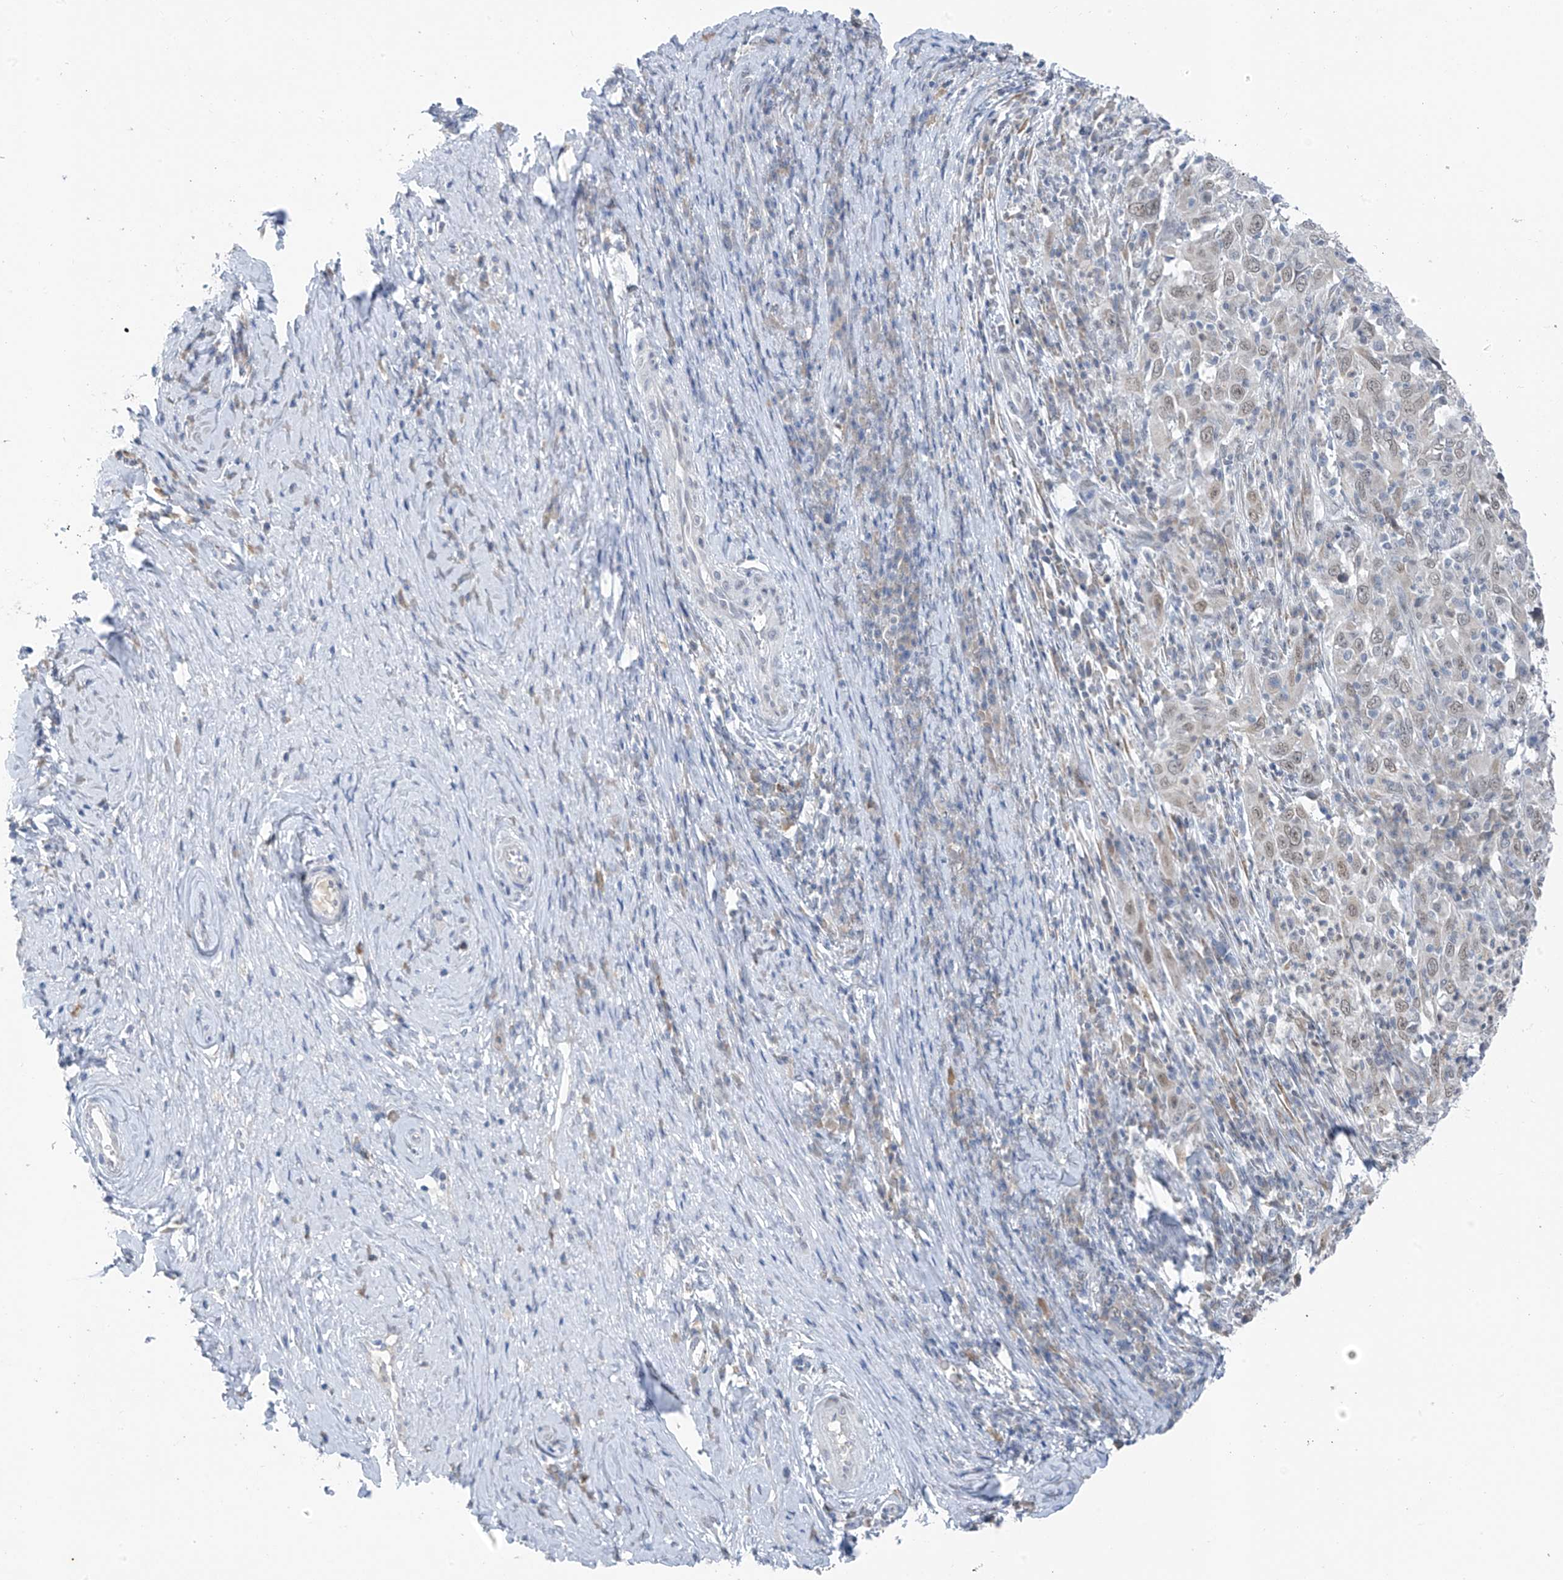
{"staining": {"intensity": "weak", "quantity": "25%-75%", "location": "nuclear"}, "tissue": "cervical cancer", "cell_type": "Tumor cells", "image_type": "cancer", "snomed": [{"axis": "morphology", "description": "Squamous cell carcinoma, NOS"}, {"axis": "topography", "description": "Cervix"}], "caption": "DAB immunohistochemical staining of human squamous cell carcinoma (cervical) reveals weak nuclear protein staining in approximately 25%-75% of tumor cells.", "gene": "CYP4V2", "patient": {"sex": "female", "age": 46}}